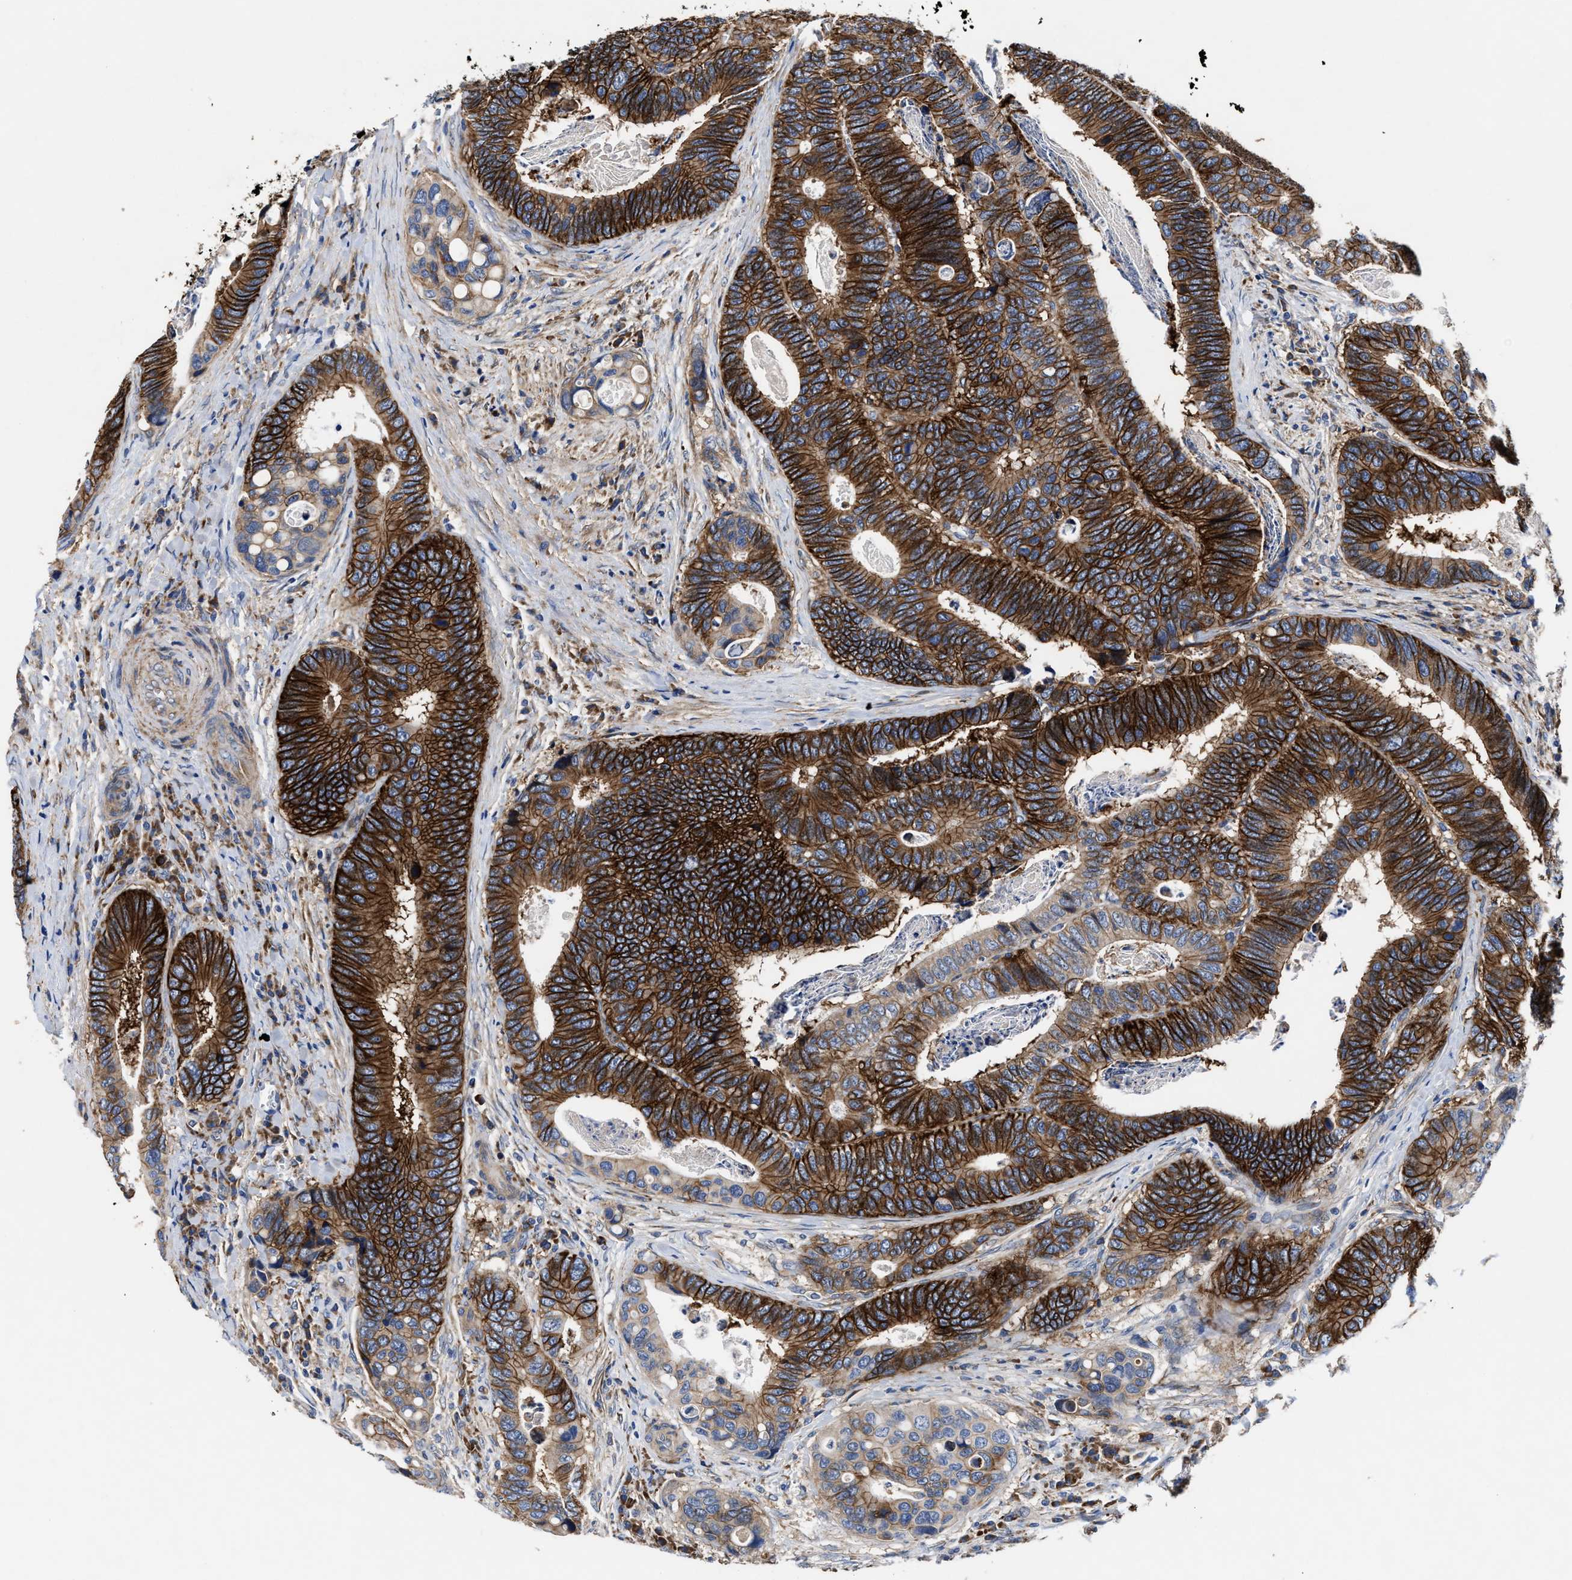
{"staining": {"intensity": "strong", "quantity": ">75%", "location": "cytoplasmic/membranous"}, "tissue": "colorectal cancer", "cell_type": "Tumor cells", "image_type": "cancer", "snomed": [{"axis": "morphology", "description": "Inflammation, NOS"}, {"axis": "morphology", "description": "Adenocarcinoma, NOS"}, {"axis": "topography", "description": "Colon"}], "caption": "Colorectal cancer (adenocarcinoma) tissue displays strong cytoplasmic/membranous positivity in about >75% of tumor cells", "gene": "SLC12A2", "patient": {"sex": "male", "age": 72}}